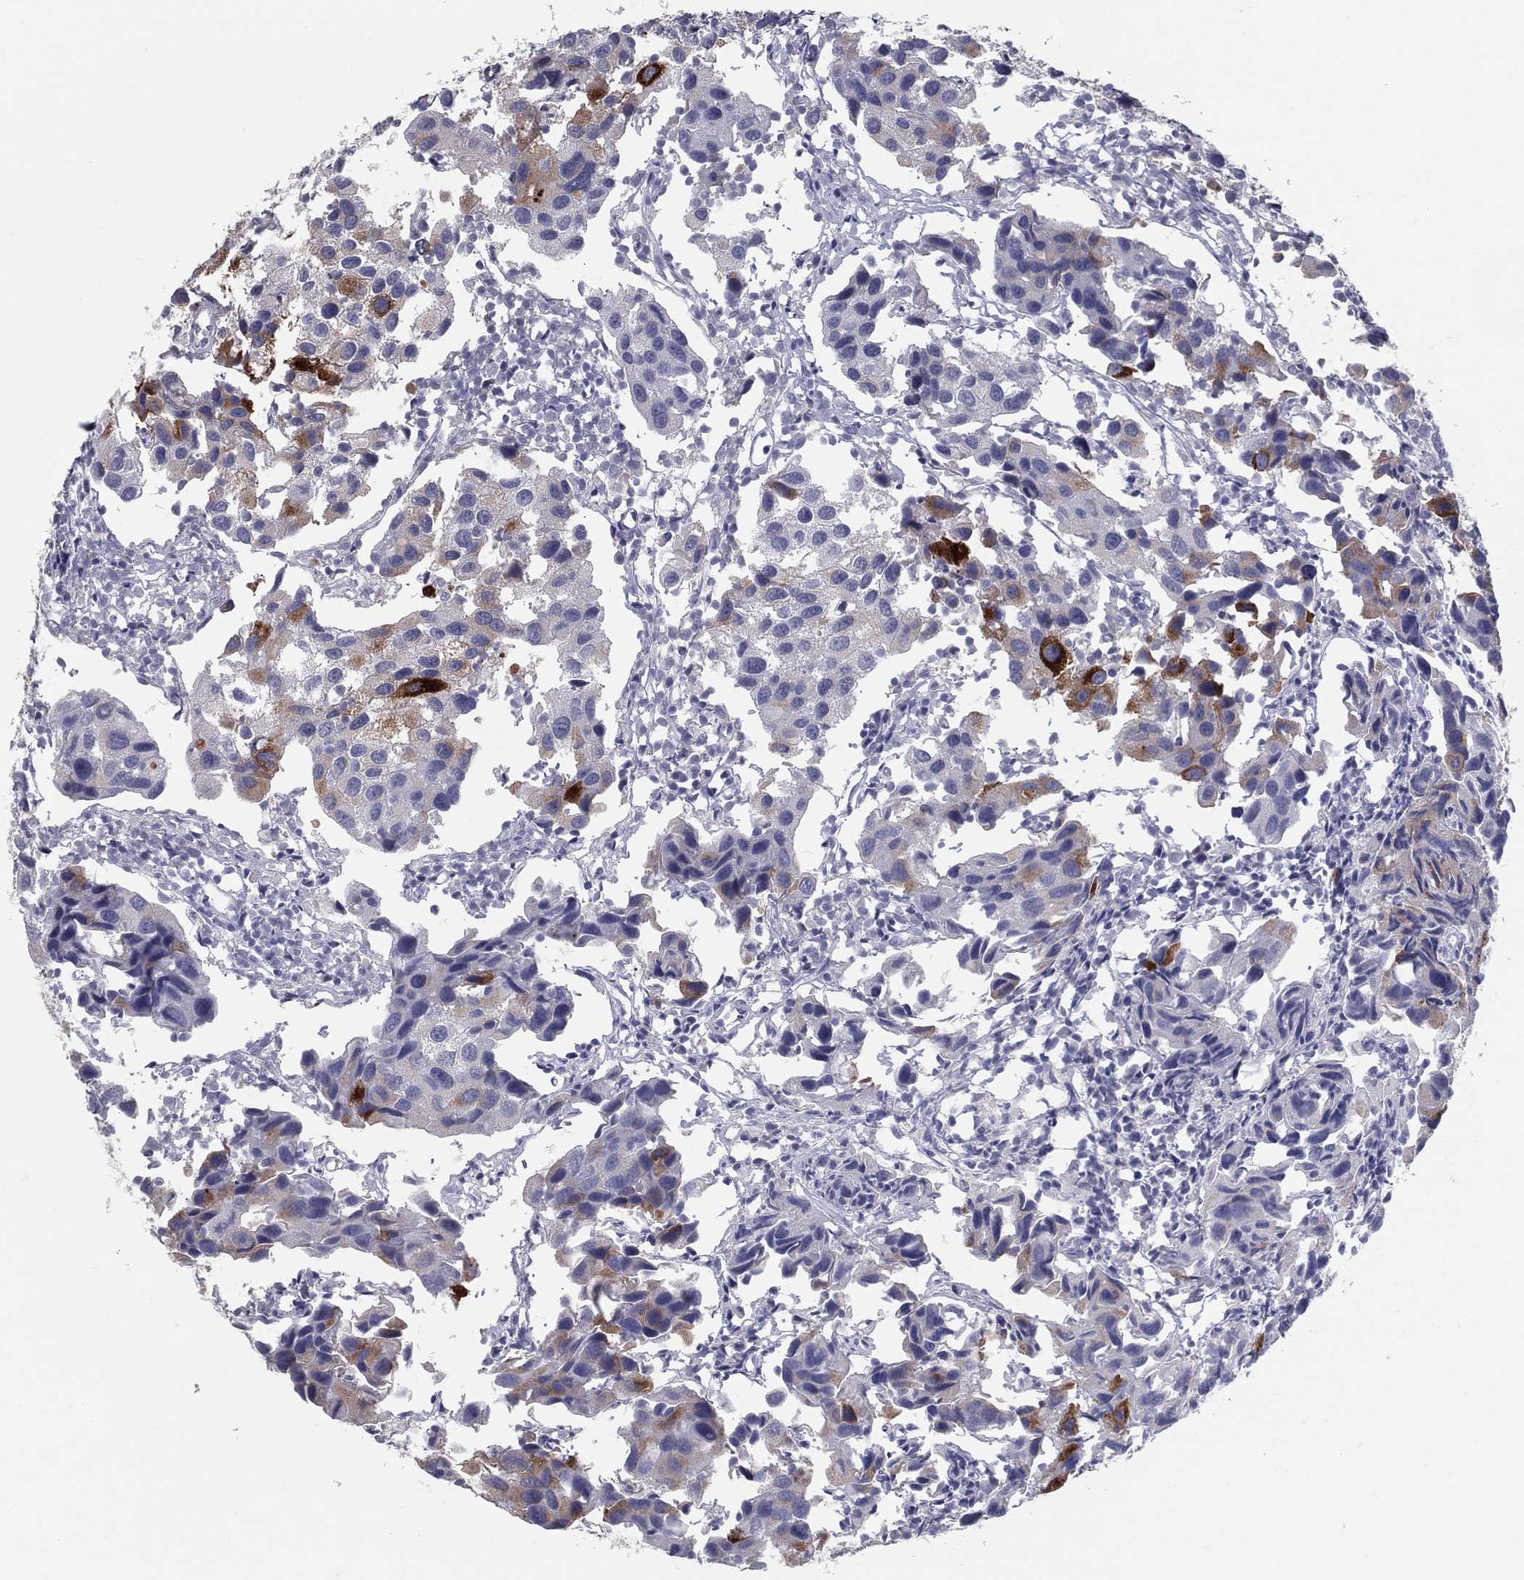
{"staining": {"intensity": "strong", "quantity": "<25%", "location": "cytoplasmic/membranous"}, "tissue": "urothelial cancer", "cell_type": "Tumor cells", "image_type": "cancer", "snomed": [{"axis": "morphology", "description": "Urothelial carcinoma, High grade"}, {"axis": "topography", "description": "Urinary bladder"}], "caption": "Strong cytoplasmic/membranous expression is seen in approximately <25% of tumor cells in high-grade urothelial carcinoma.", "gene": "ACE2", "patient": {"sex": "male", "age": 79}}